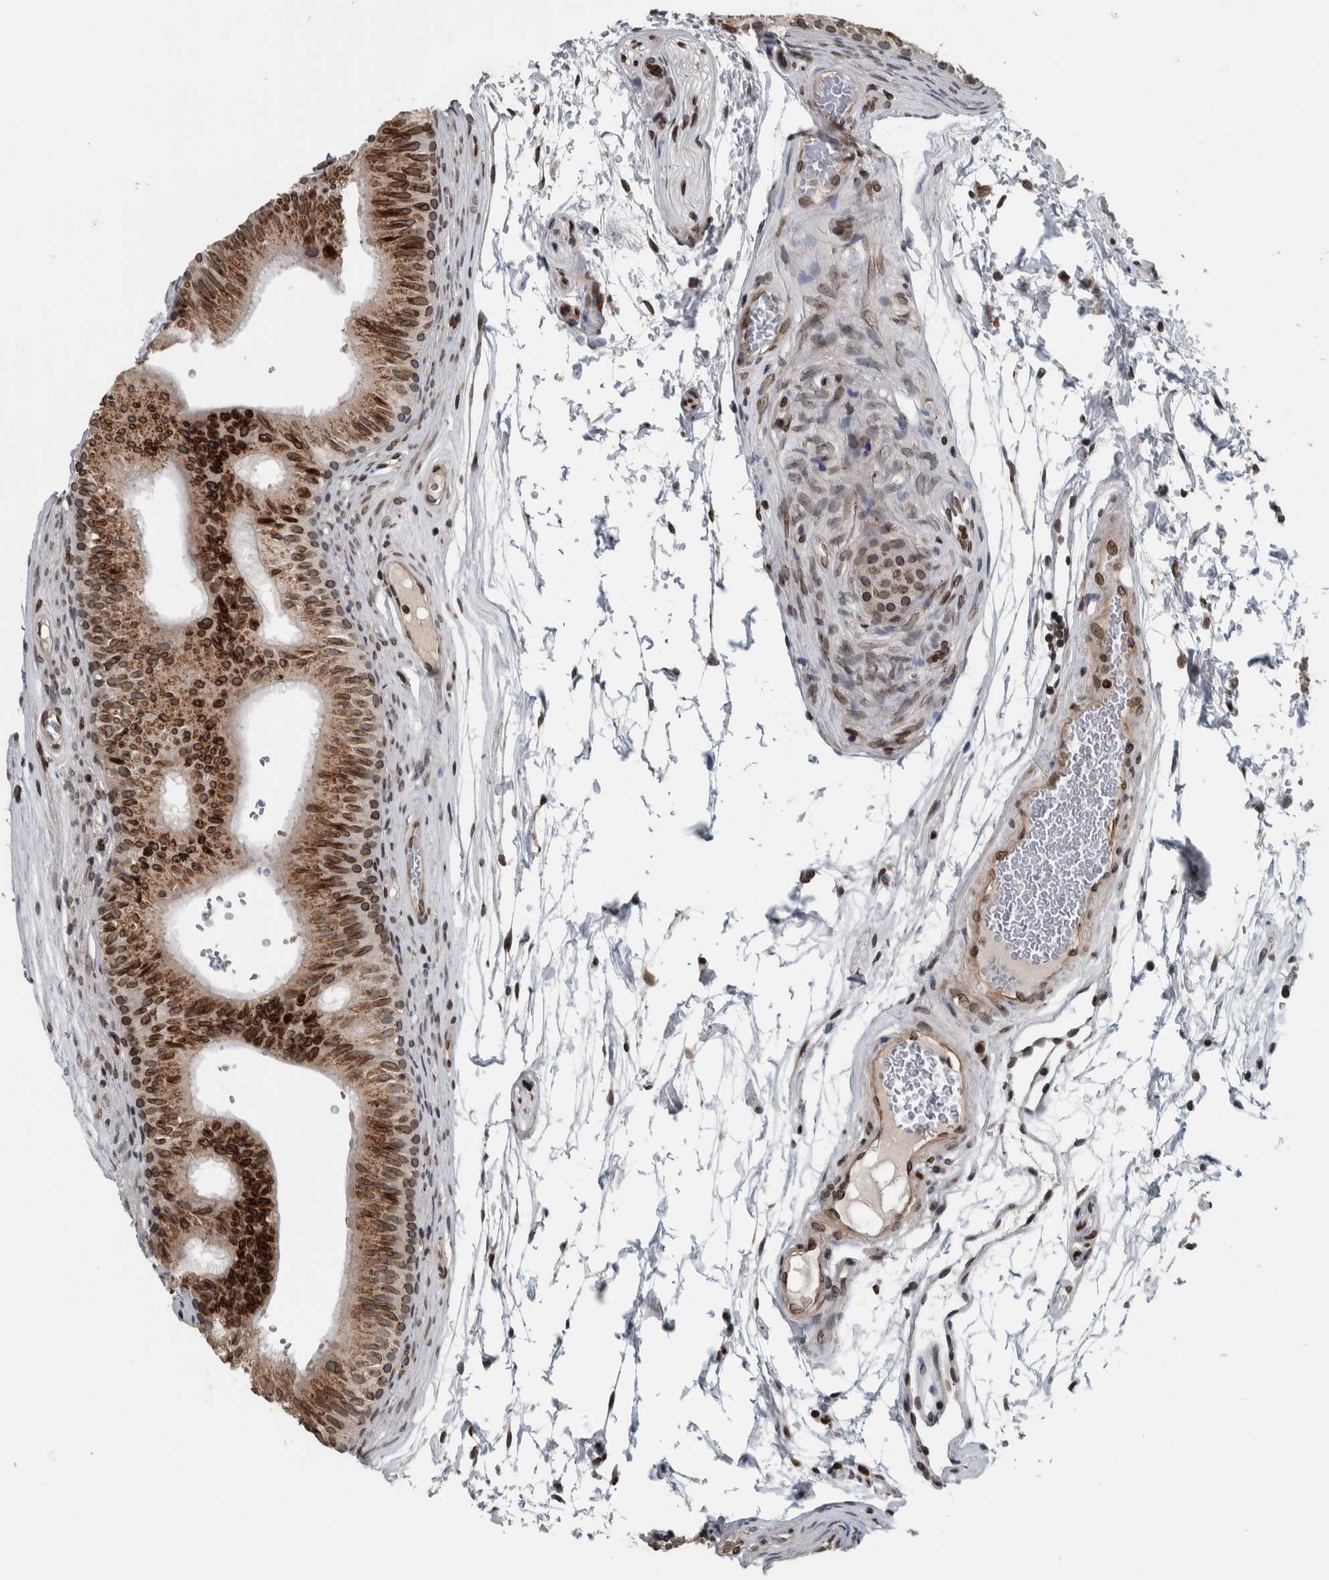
{"staining": {"intensity": "strong", "quantity": "25%-75%", "location": "cytoplasmic/membranous,nuclear"}, "tissue": "epididymis", "cell_type": "Glandular cells", "image_type": "normal", "snomed": [{"axis": "morphology", "description": "Normal tissue, NOS"}, {"axis": "topography", "description": "Epididymis"}], "caption": "Immunohistochemistry (IHC) photomicrograph of normal epididymis: human epididymis stained using immunohistochemistry (IHC) displays high levels of strong protein expression localized specifically in the cytoplasmic/membranous,nuclear of glandular cells, appearing as a cytoplasmic/membranous,nuclear brown color.", "gene": "FAM135B", "patient": {"sex": "male", "age": 36}}